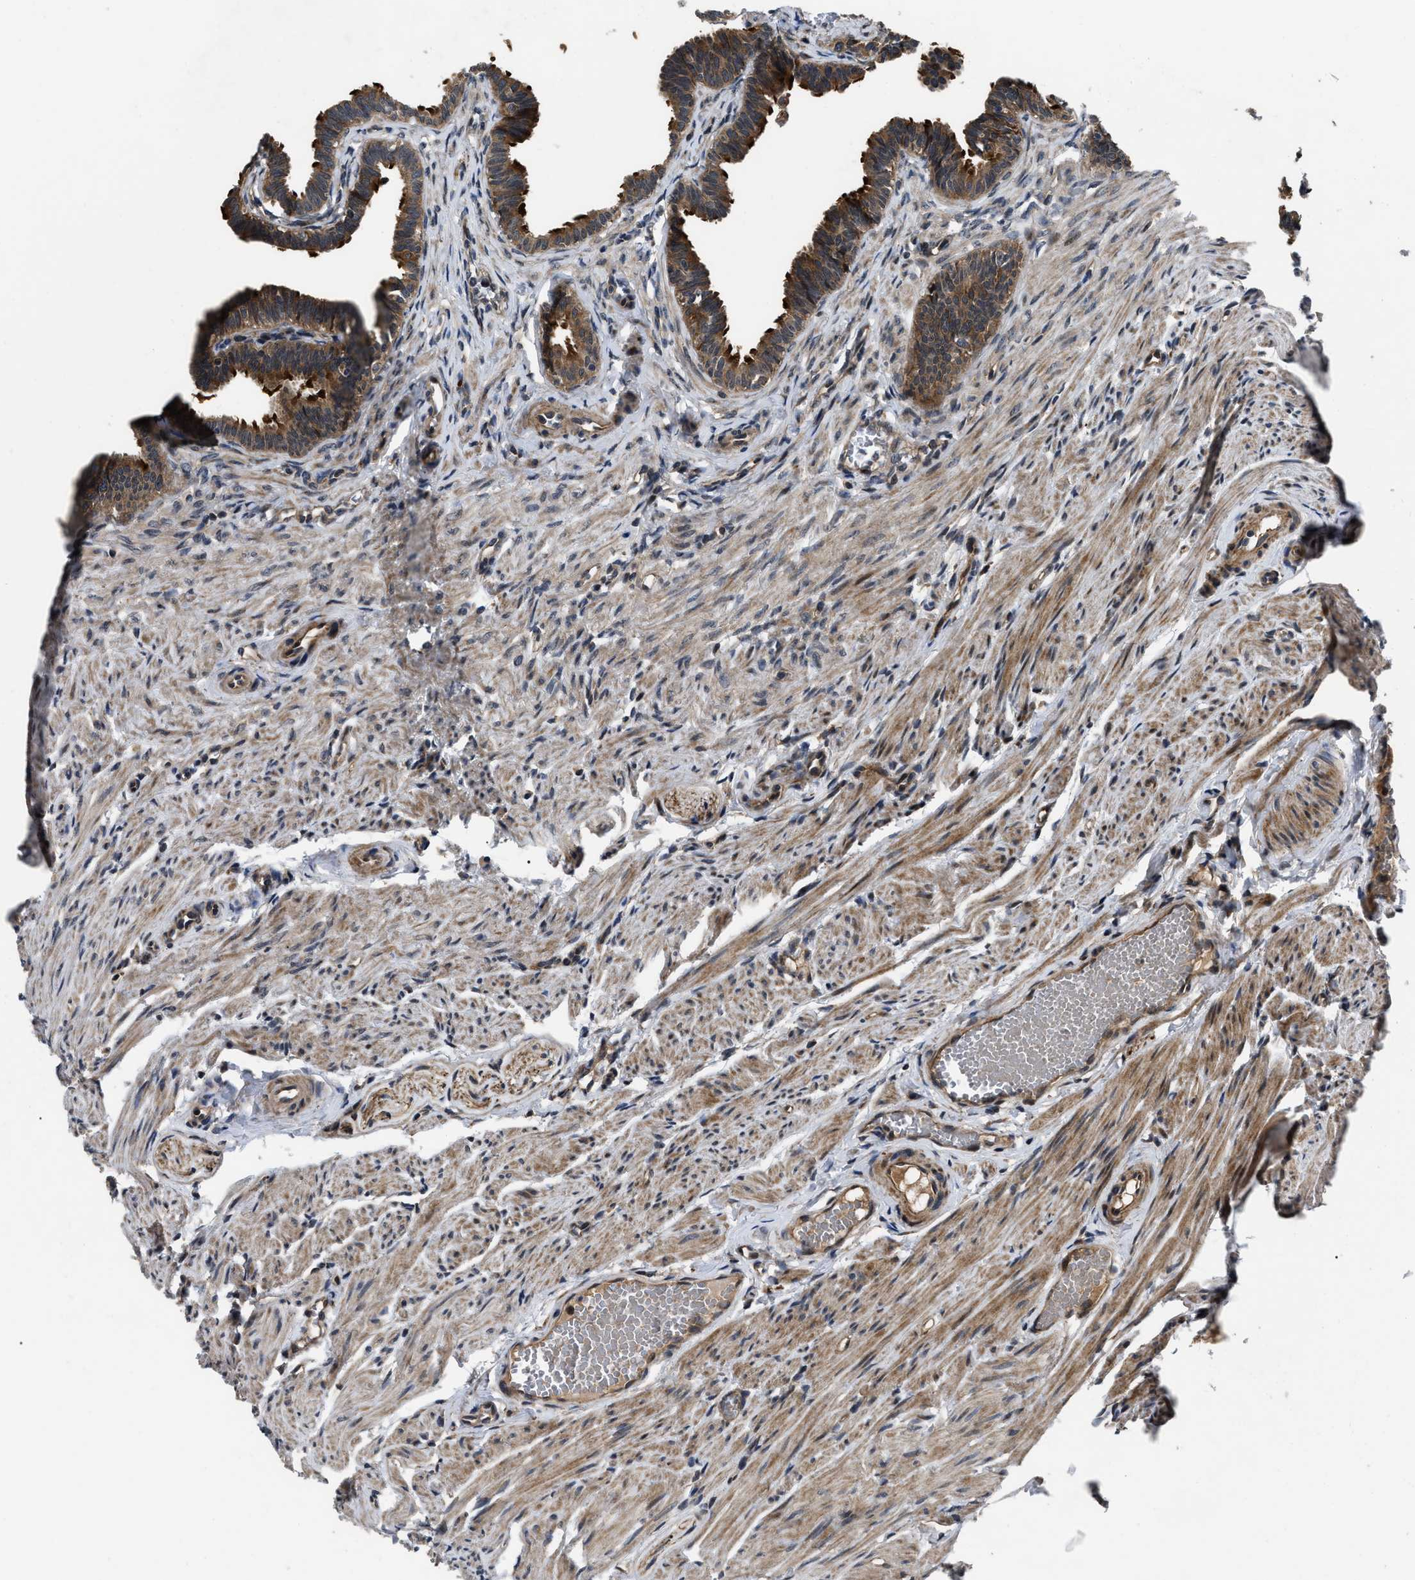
{"staining": {"intensity": "moderate", "quantity": ">75%", "location": "cytoplasmic/membranous"}, "tissue": "fallopian tube", "cell_type": "Glandular cells", "image_type": "normal", "snomed": [{"axis": "morphology", "description": "Normal tissue, NOS"}, {"axis": "topography", "description": "Fallopian tube"}, {"axis": "topography", "description": "Ovary"}], "caption": "Brown immunohistochemical staining in normal fallopian tube exhibits moderate cytoplasmic/membranous expression in approximately >75% of glandular cells.", "gene": "PPWD1", "patient": {"sex": "female", "age": 23}}